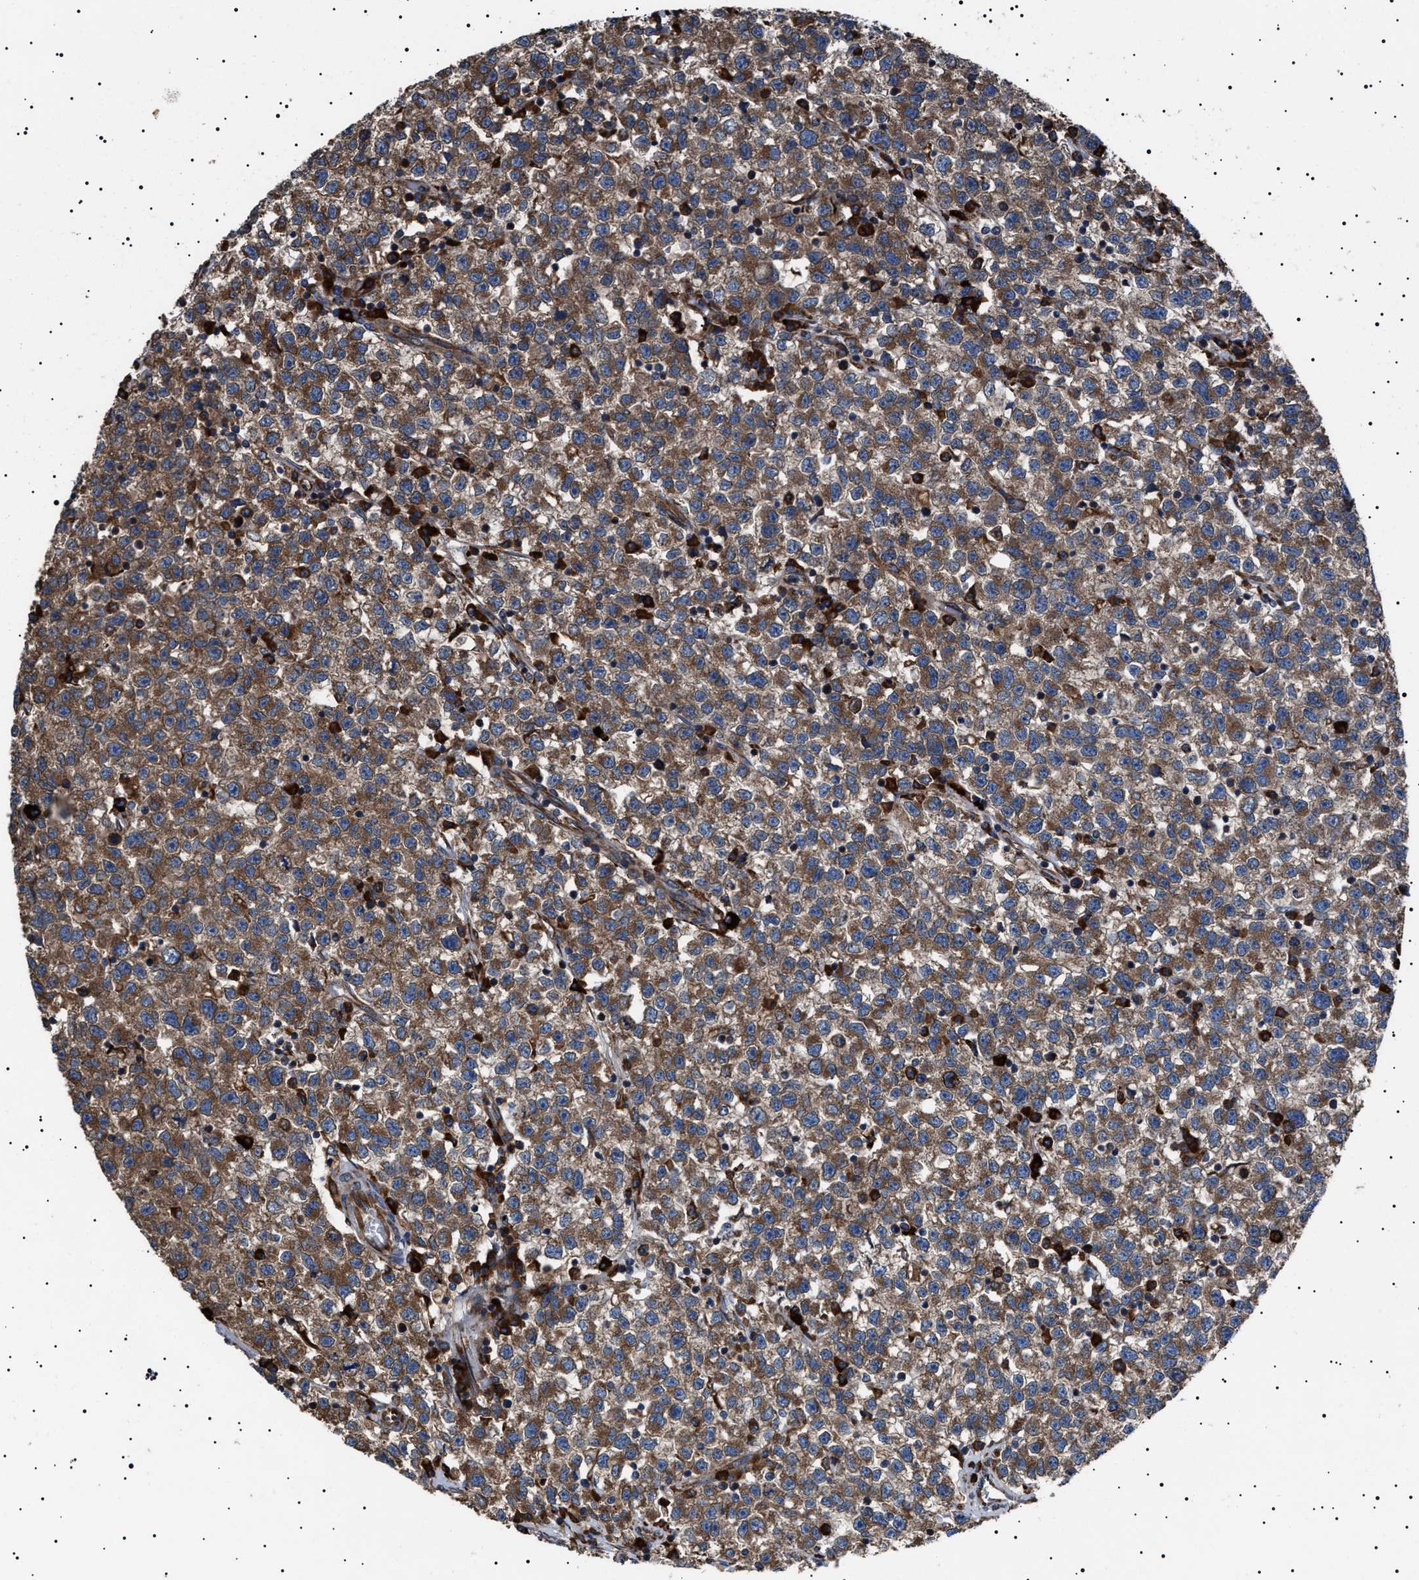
{"staining": {"intensity": "moderate", "quantity": ">75%", "location": "cytoplasmic/membranous"}, "tissue": "testis cancer", "cell_type": "Tumor cells", "image_type": "cancer", "snomed": [{"axis": "morphology", "description": "Seminoma, NOS"}, {"axis": "topography", "description": "Testis"}], "caption": "Immunohistochemical staining of human testis cancer shows medium levels of moderate cytoplasmic/membranous protein positivity in about >75% of tumor cells.", "gene": "TOP1MT", "patient": {"sex": "male", "age": 22}}